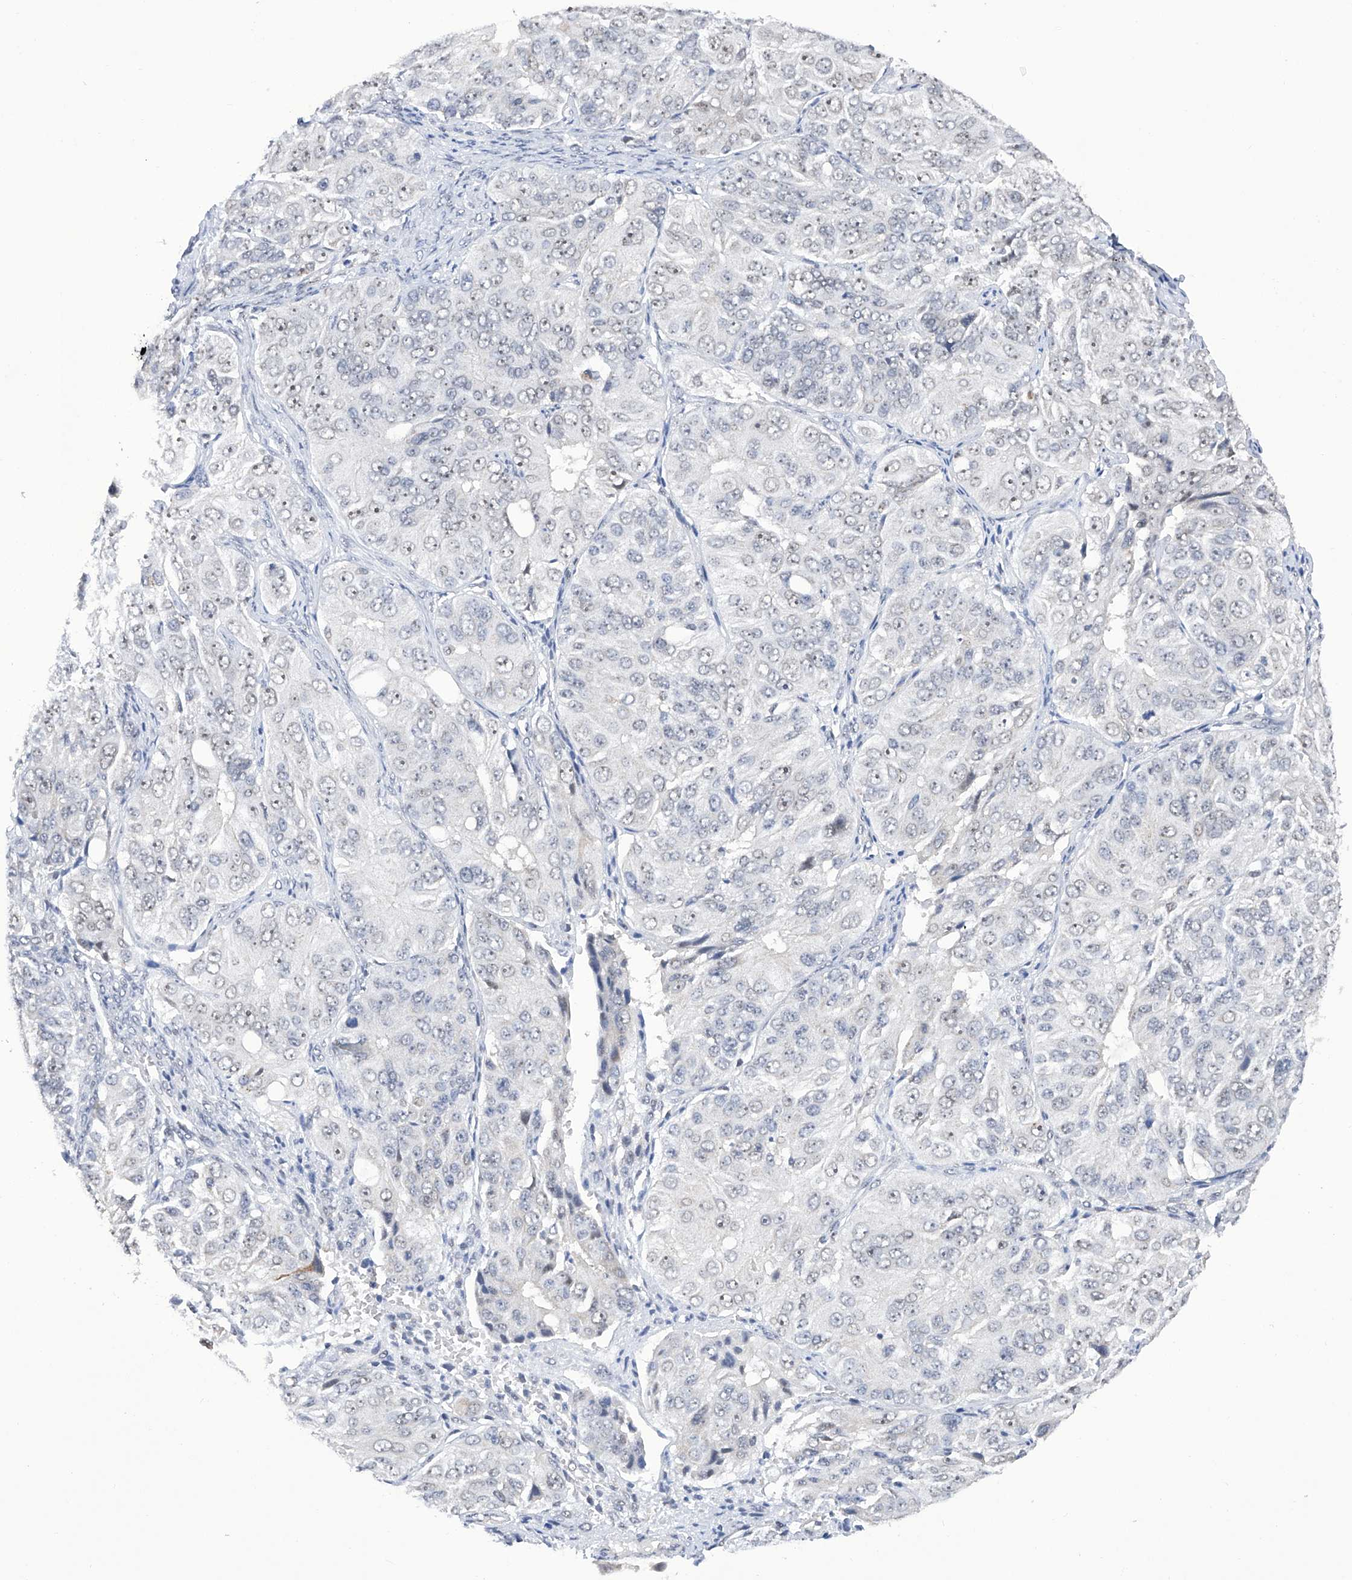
{"staining": {"intensity": "weak", "quantity": "<25%", "location": "nuclear"}, "tissue": "ovarian cancer", "cell_type": "Tumor cells", "image_type": "cancer", "snomed": [{"axis": "morphology", "description": "Carcinoma, endometroid"}, {"axis": "topography", "description": "Ovary"}], "caption": "Ovarian cancer (endometroid carcinoma) was stained to show a protein in brown. There is no significant positivity in tumor cells.", "gene": "RAD54L", "patient": {"sex": "female", "age": 51}}